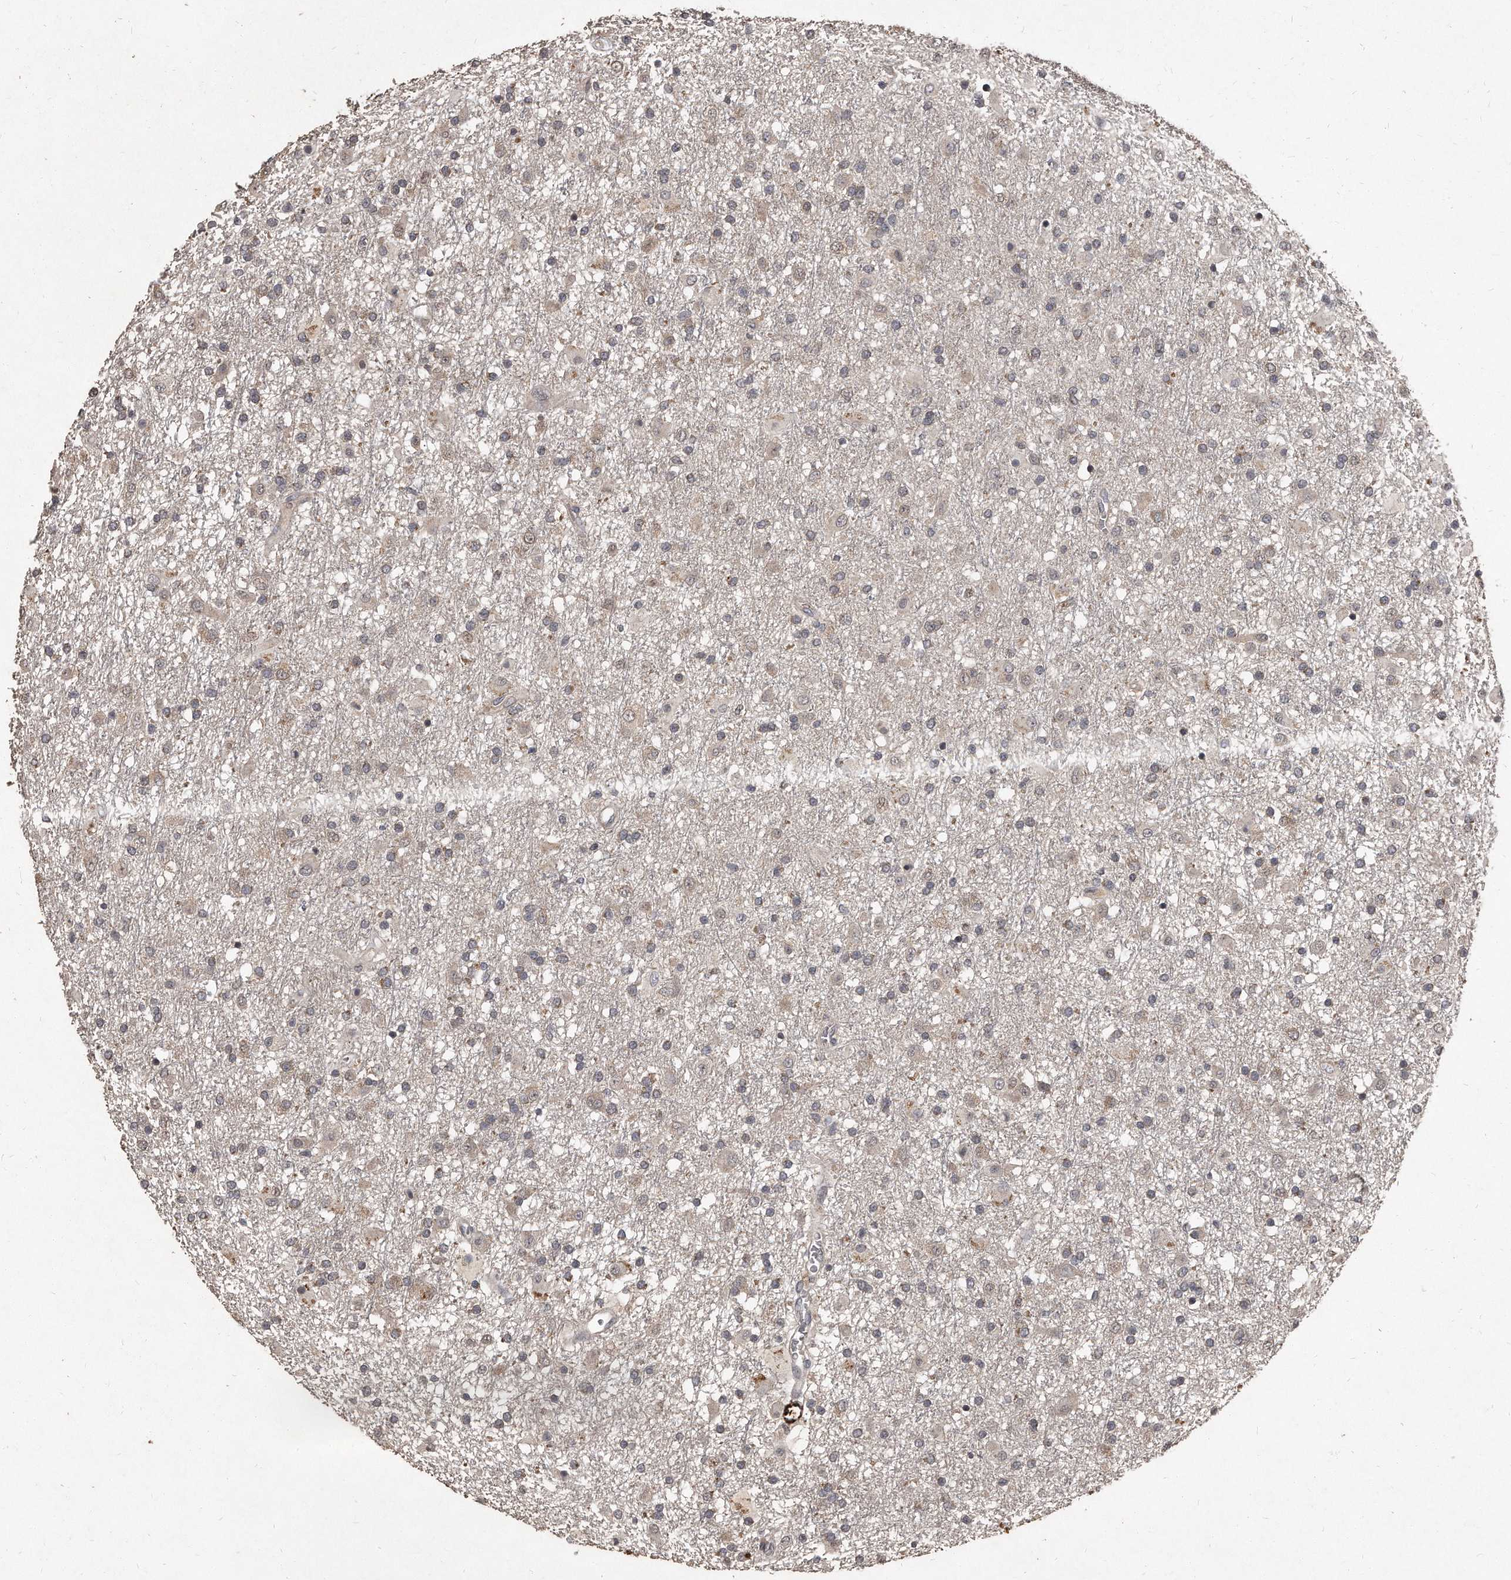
{"staining": {"intensity": "weak", "quantity": "<25%", "location": "cytoplasmic/membranous"}, "tissue": "glioma", "cell_type": "Tumor cells", "image_type": "cancer", "snomed": [{"axis": "morphology", "description": "Glioma, malignant, Low grade"}, {"axis": "topography", "description": "Brain"}], "caption": "Low-grade glioma (malignant) stained for a protein using IHC reveals no staining tumor cells.", "gene": "GRB10", "patient": {"sex": "male", "age": 65}}